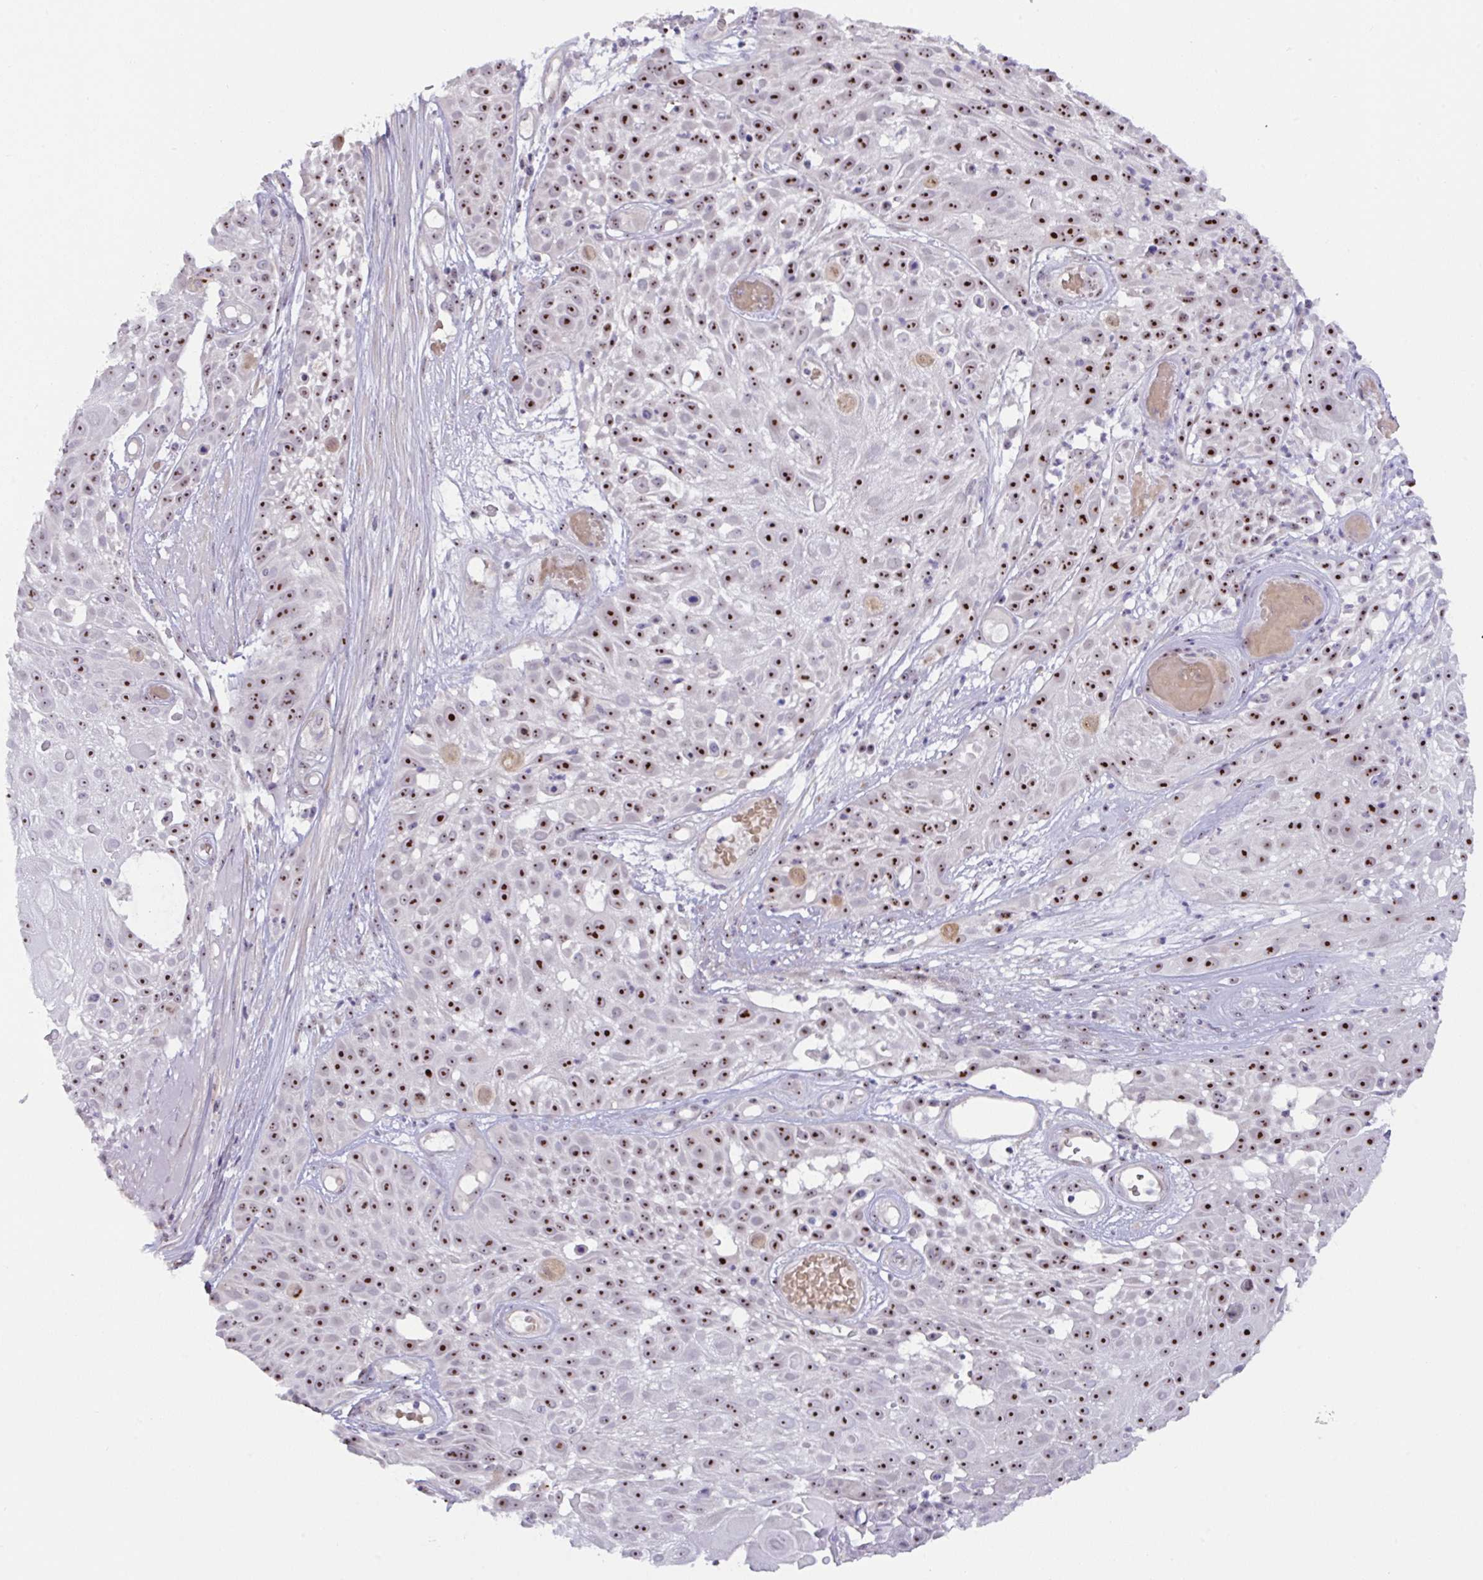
{"staining": {"intensity": "strong", "quantity": ">75%", "location": "nuclear"}, "tissue": "skin cancer", "cell_type": "Tumor cells", "image_type": "cancer", "snomed": [{"axis": "morphology", "description": "Squamous cell carcinoma, NOS"}, {"axis": "topography", "description": "Skin"}], "caption": "Protein expression analysis of human skin cancer reveals strong nuclear positivity in approximately >75% of tumor cells.", "gene": "MXRA8", "patient": {"sex": "female", "age": 86}}